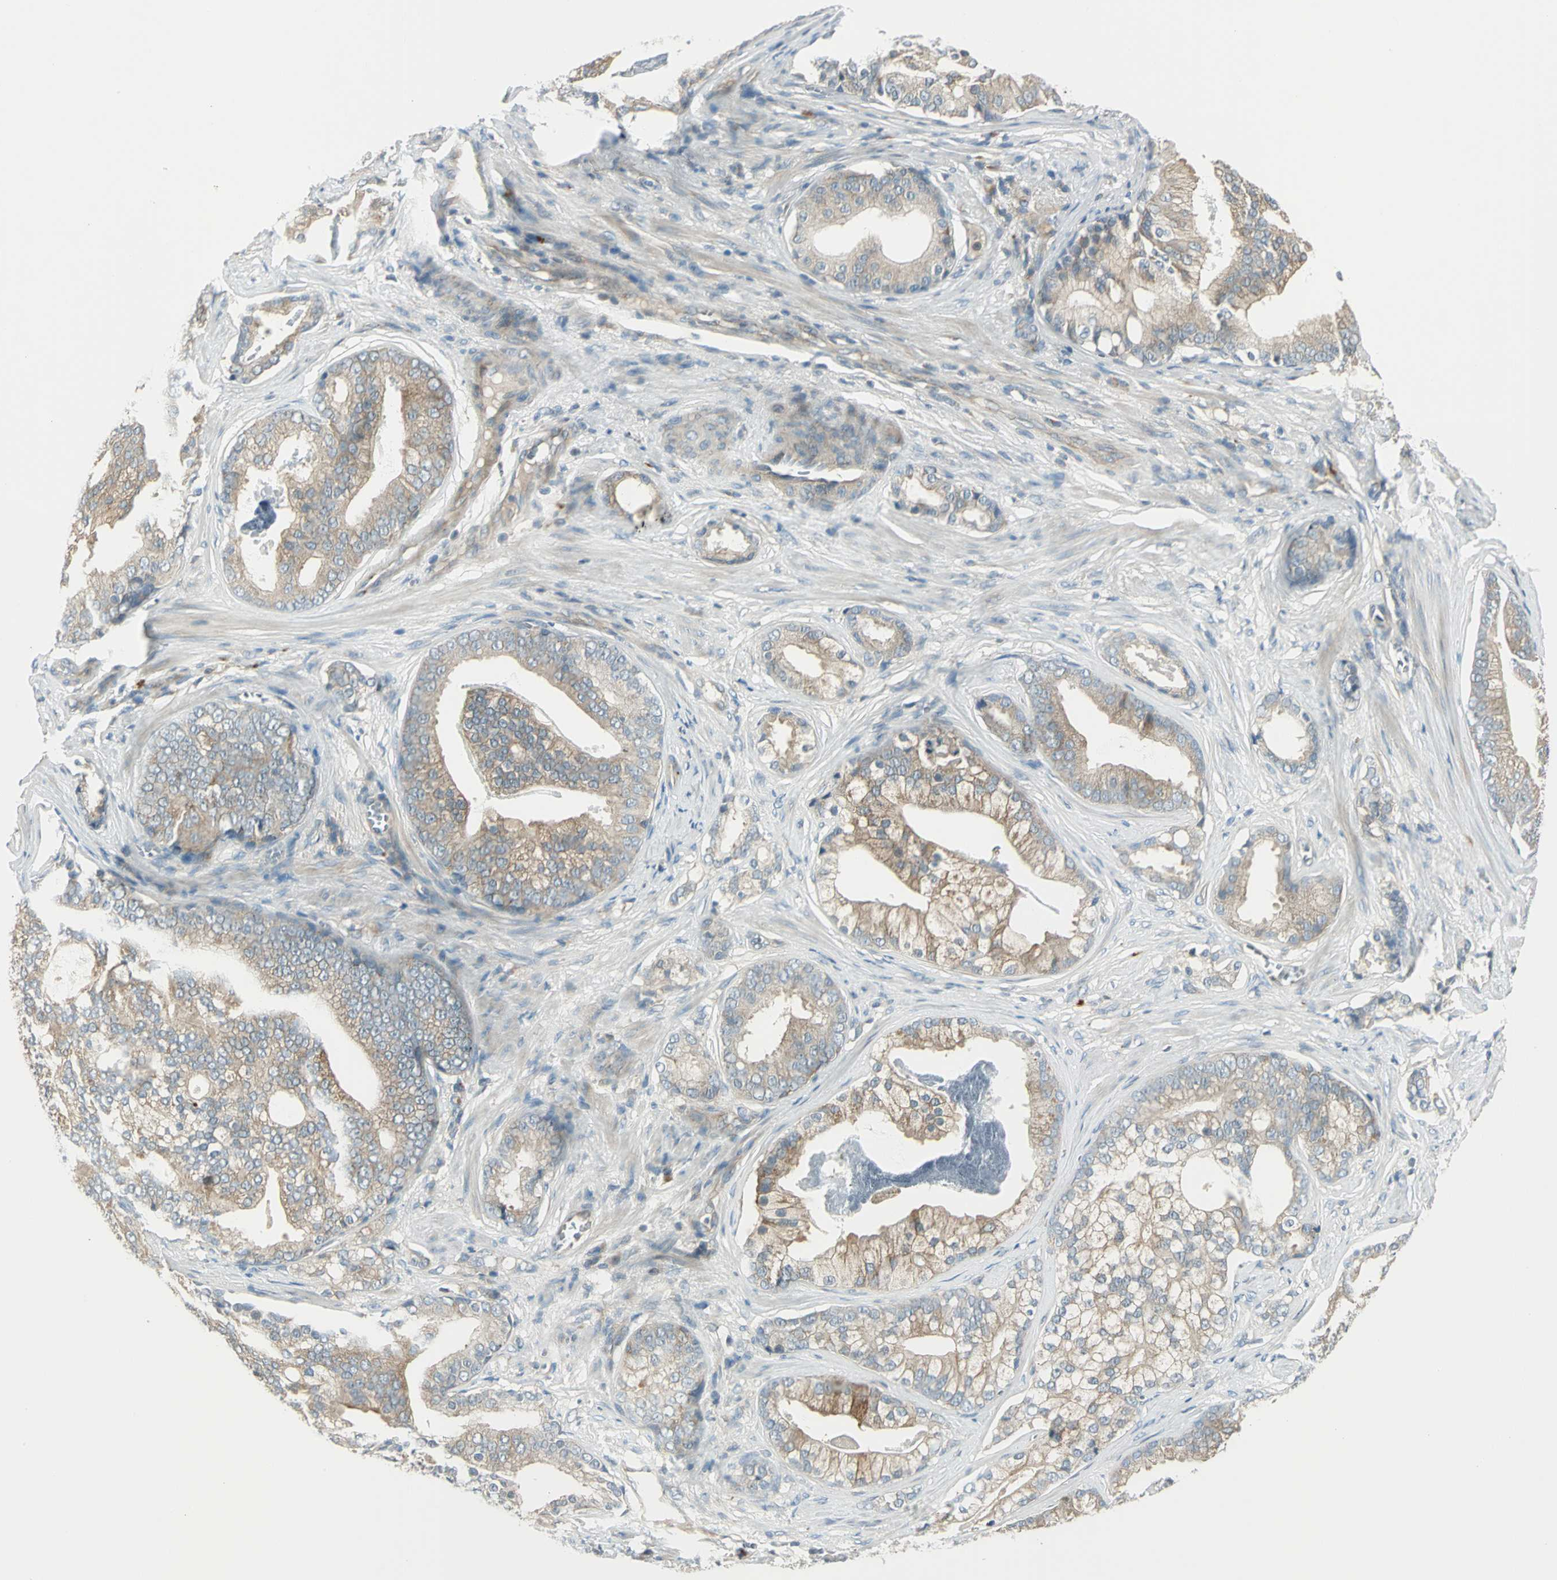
{"staining": {"intensity": "weak", "quantity": ">75%", "location": "cytoplasmic/membranous"}, "tissue": "prostate cancer", "cell_type": "Tumor cells", "image_type": "cancer", "snomed": [{"axis": "morphology", "description": "Adenocarcinoma, Low grade"}, {"axis": "topography", "description": "Prostate"}], "caption": "This is a micrograph of immunohistochemistry (IHC) staining of prostate cancer (low-grade adenocarcinoma), which shows weak expression in the cytoplasmic/membranous of tumor cells.", "gene": "PRKAA1", "patient": {"sex": "male", "age": 58}}